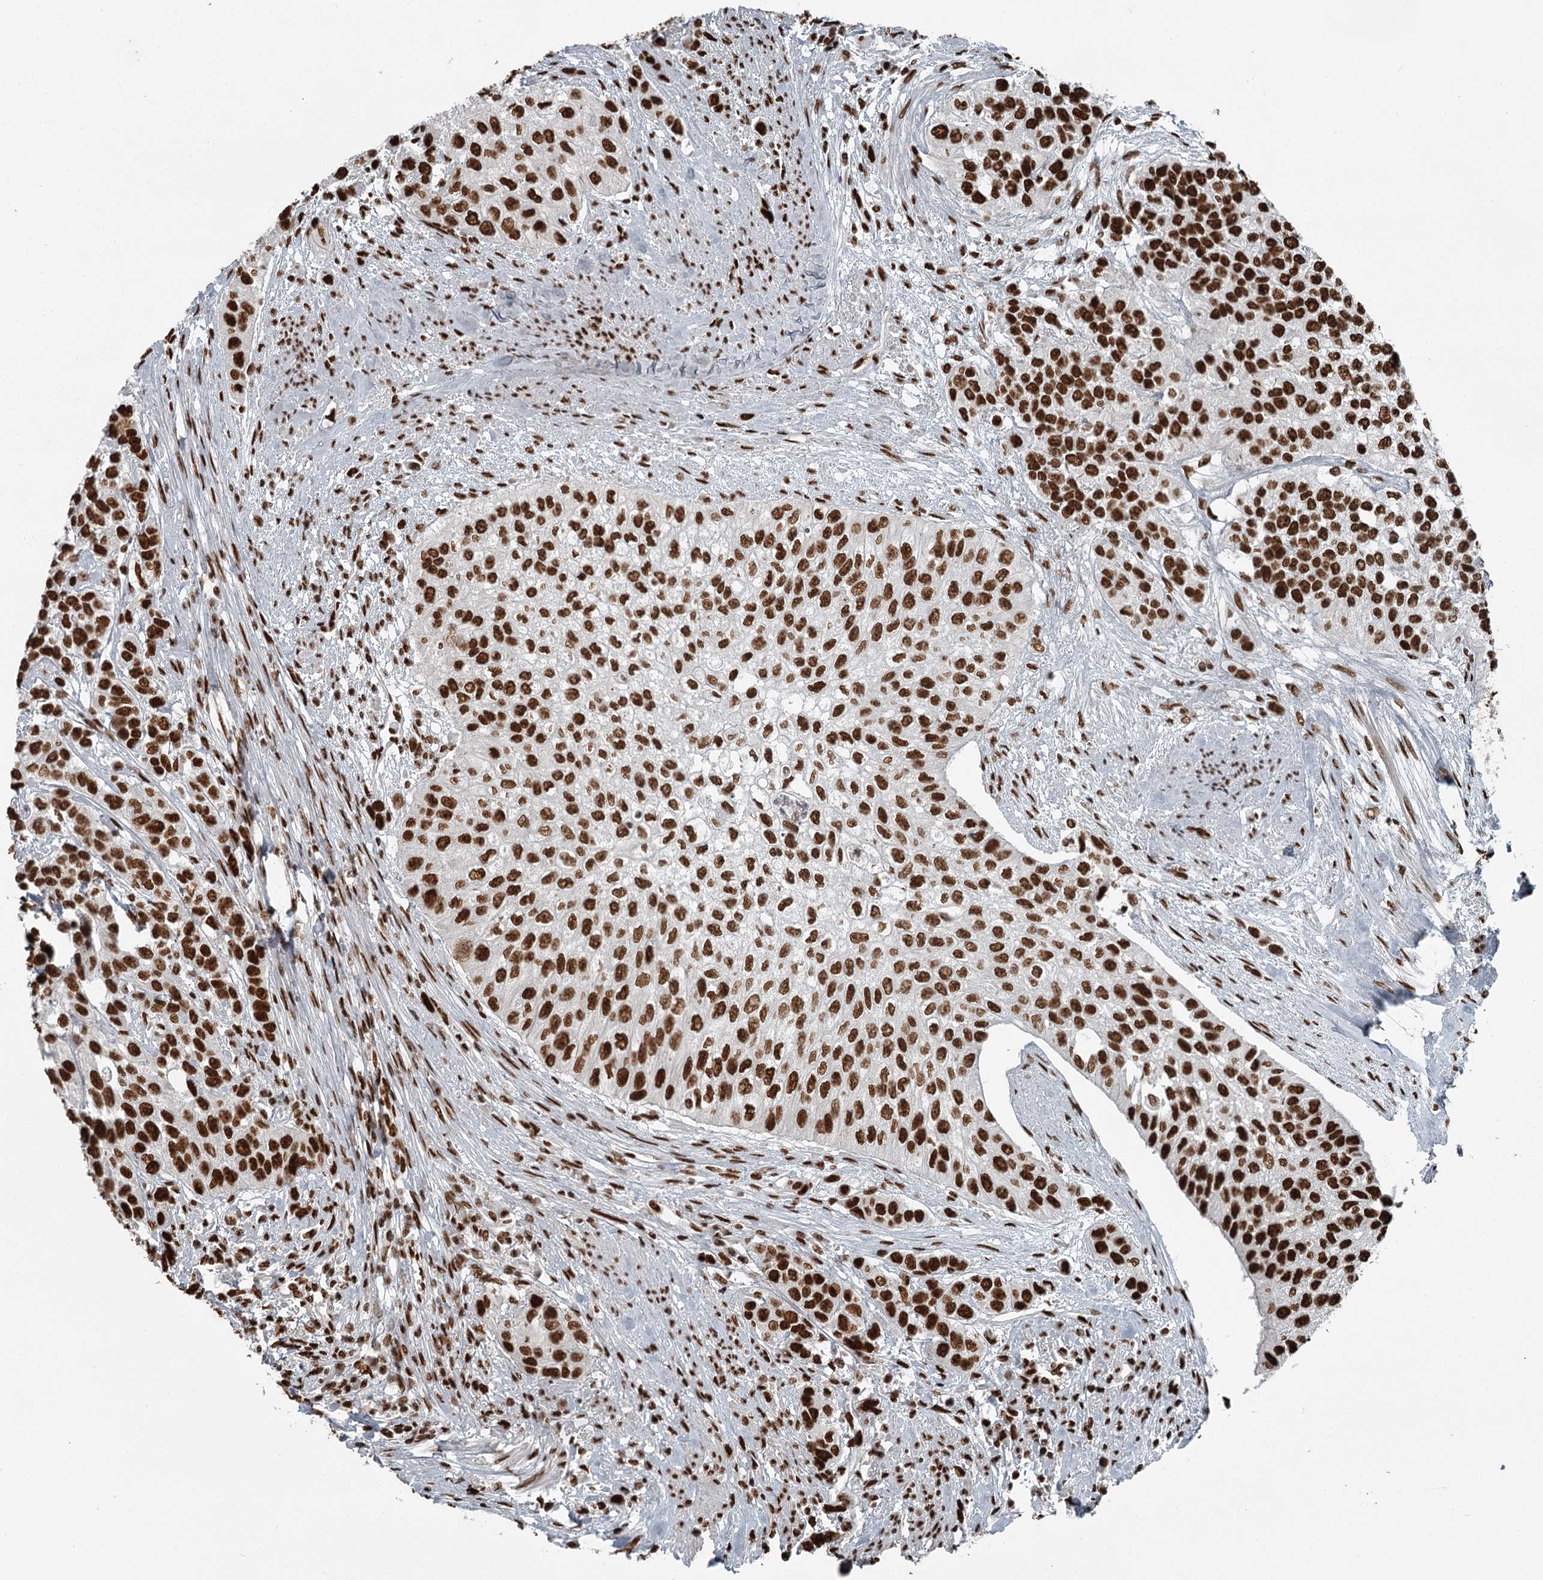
{"staining": {"intensity": "strong", "quantity": ">75%", "location": "nuclear"}, "tissue": "urothelial cancer", "cell_type": "Tumor cells", "image_type": "cancer", "snomed": [{"axis": "morphology", "description": "Normal tissue, NOS"}, {"axis": "morphology", "description": "Urothelial carcinoma, High grade"}, {"axis": "topography", "description": "Vascular tissue"}, {"axis": "topography", "description": "Urinary bladder"}], "caption": "Strong nuclear expression is seen in about >75% of tumor cells in urothelial carcinoma (high-grade). Using DAB (brown) and hematoxylin (blue) stains, captured at high magnification using brightfield microscopy.", "gene": "RBBP7", "patient": {"sex": "female", "age": 56}}